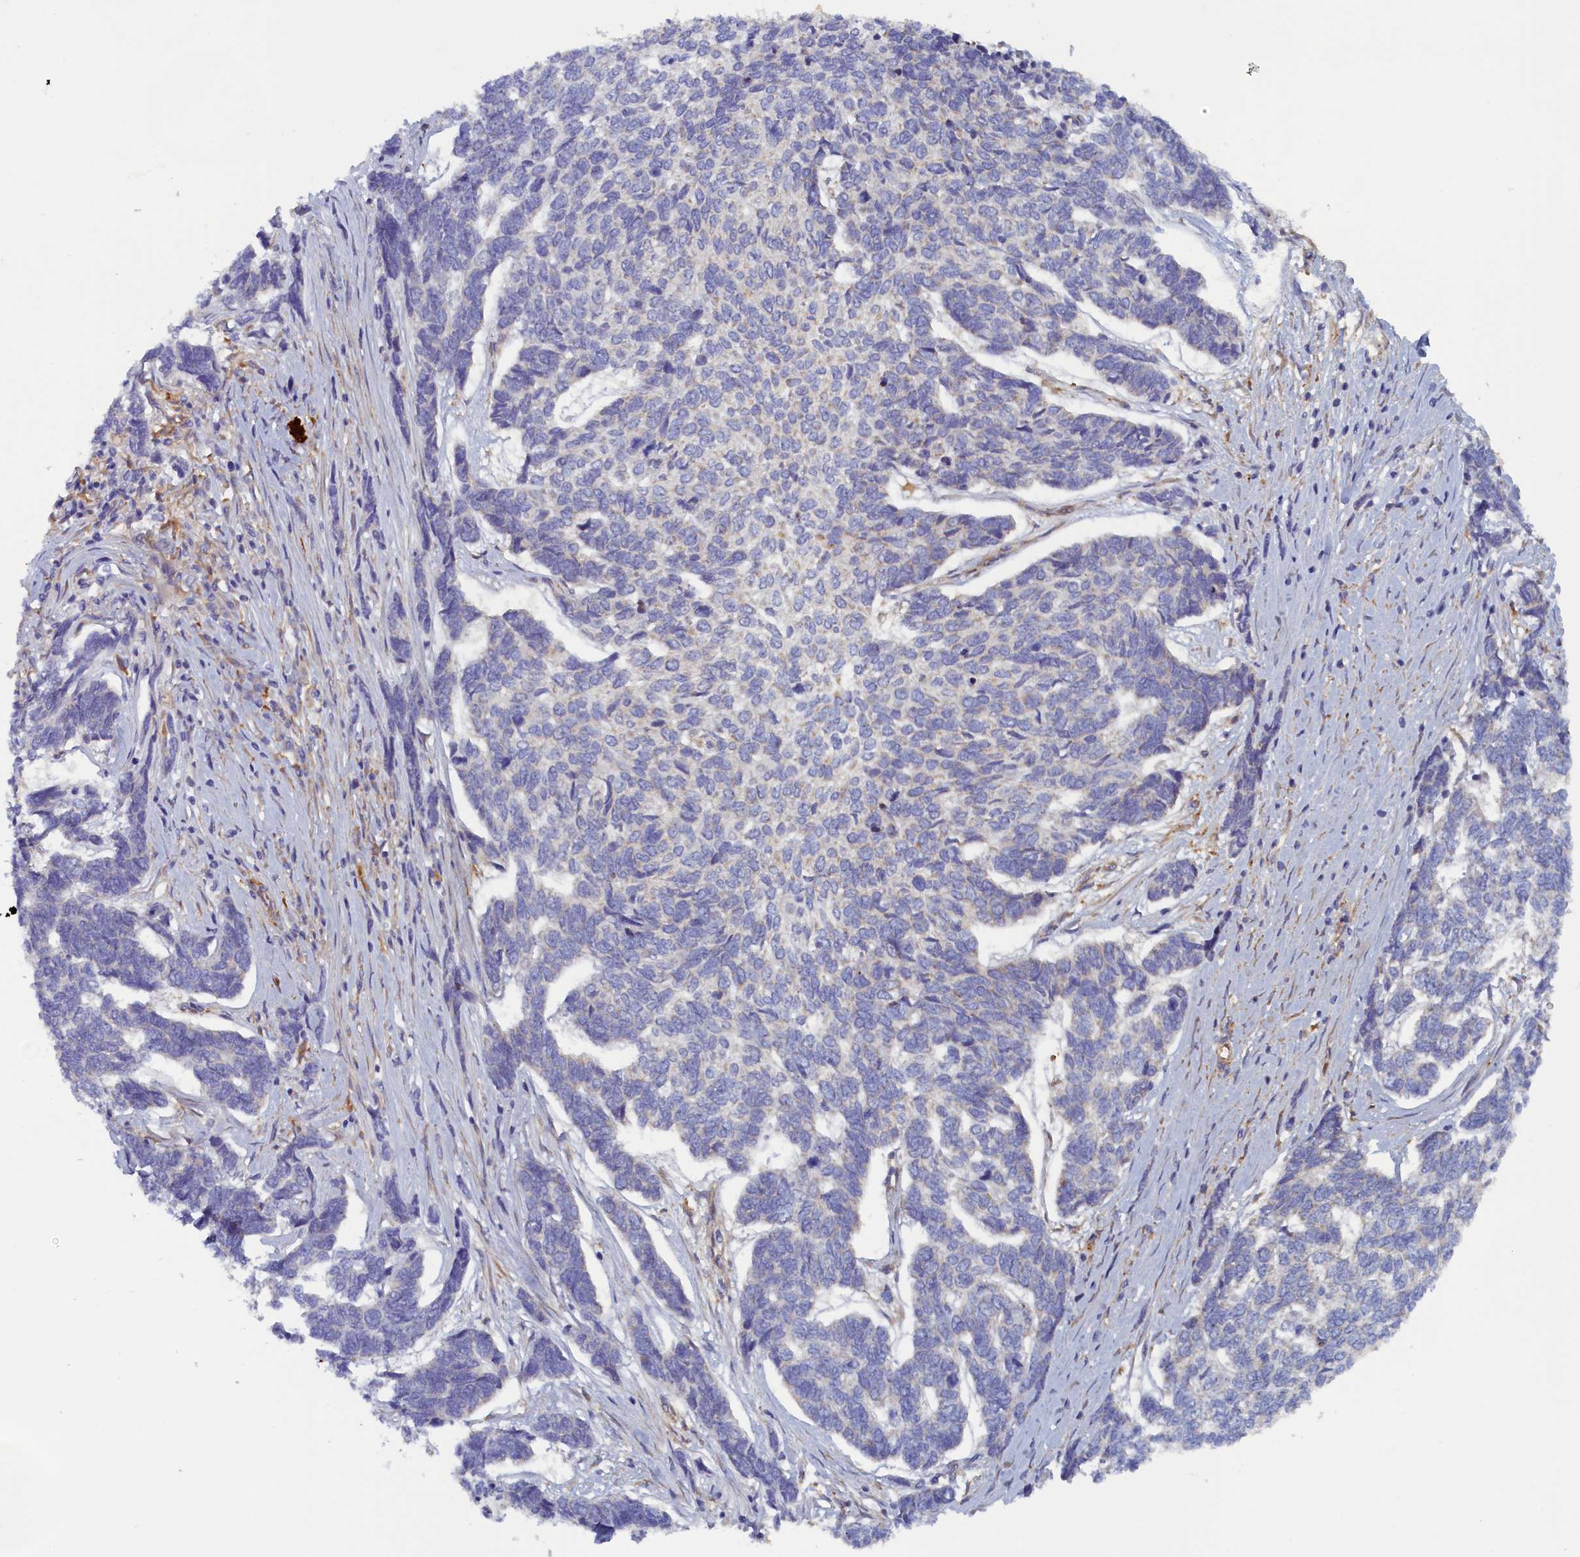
{"staining": {"intensity": "negative", "quantity": "none", "location": "none"}, "tissue": "skin cancer", "cell_type": "Tumor cells", "image_type": "cancer", "snomed": [{"axis": "morphology", "description": "Basal cell carcinoma"}, {"axis": "topography", "description": "Skin"}], "caption": "An image of human basal cell carcinoma (skin) is negative for staining in tumor cells.", "gene": "TMEM196", "patient": {"sex": "female", "age": 65}}